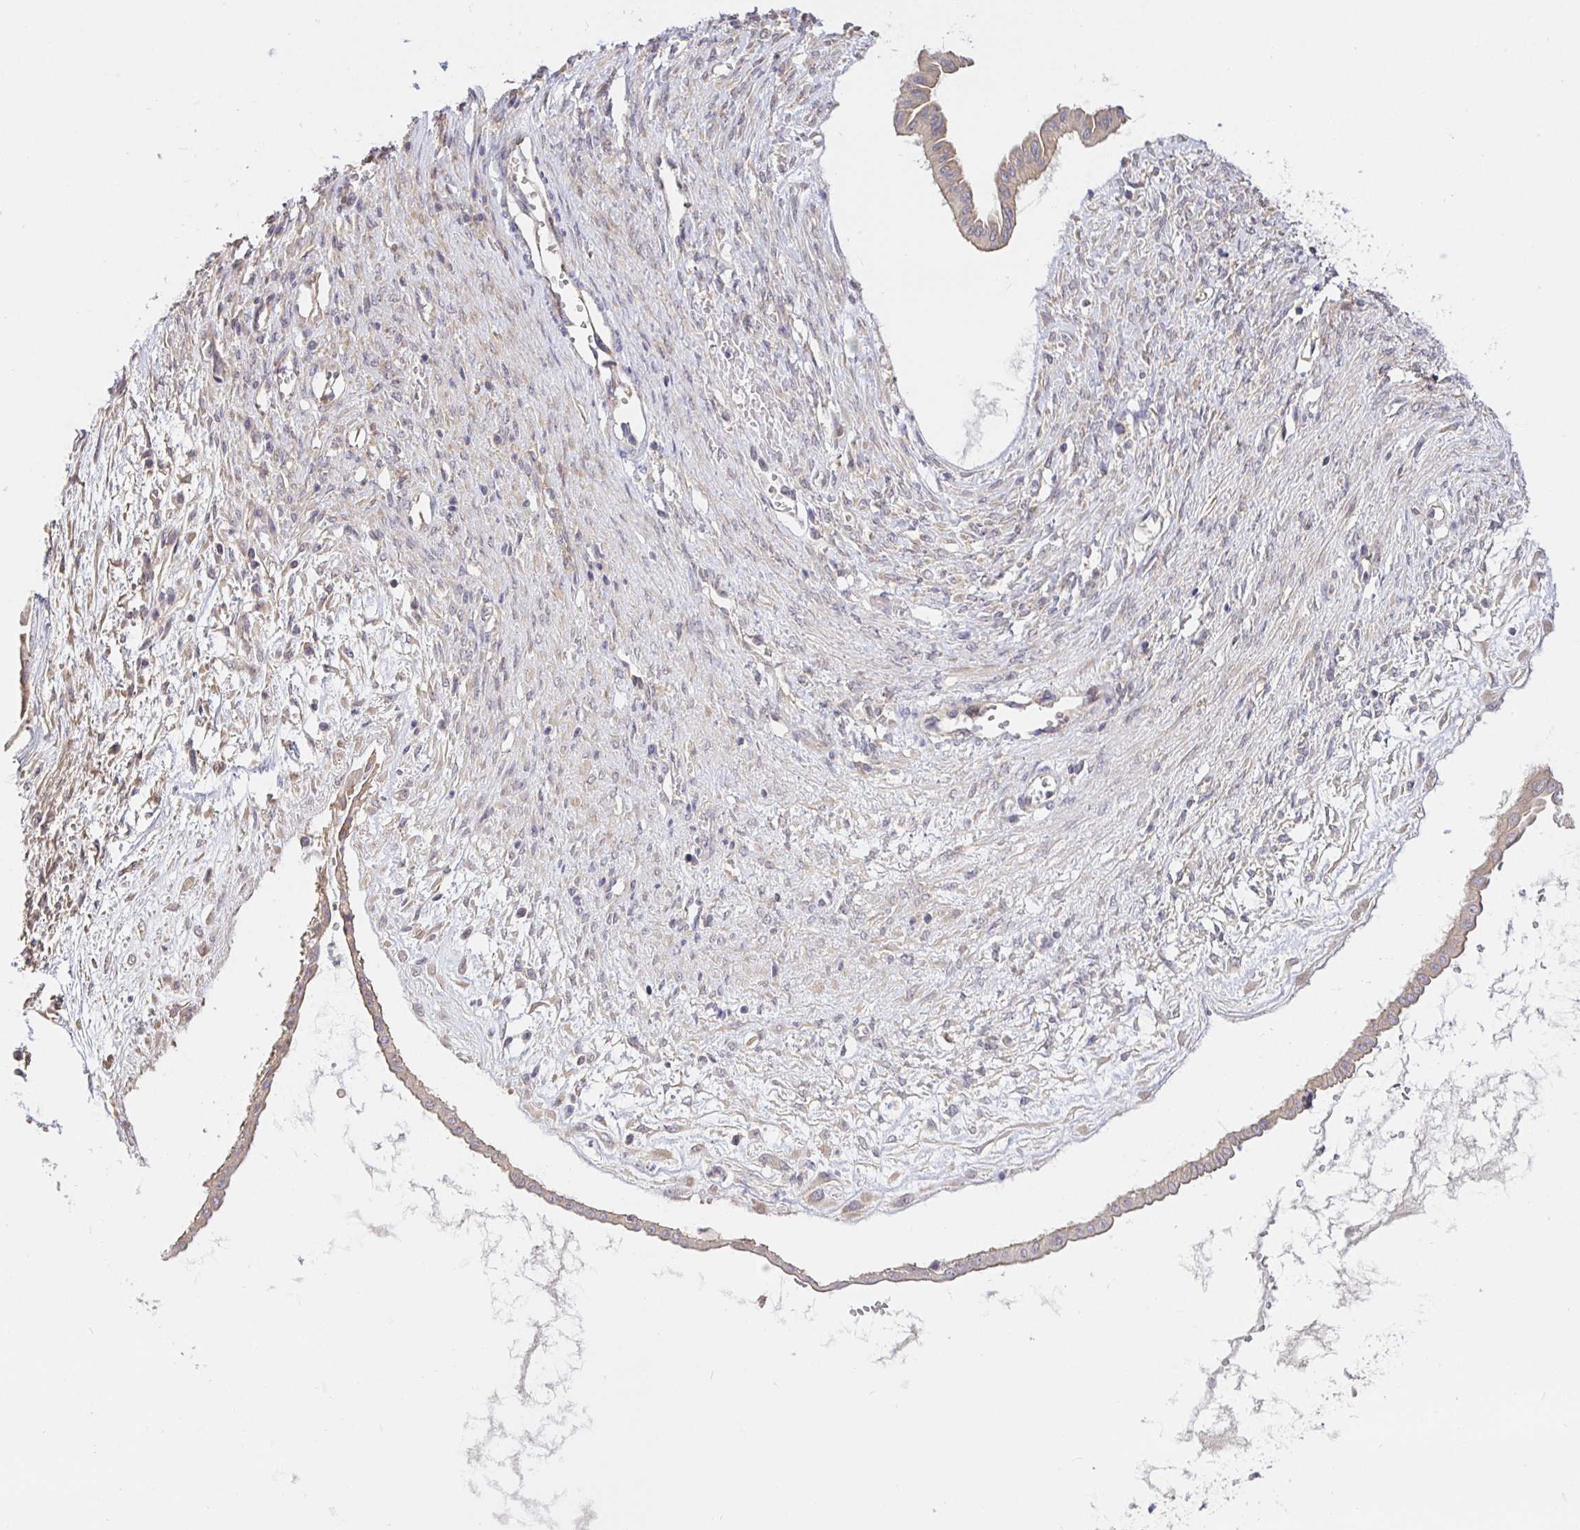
{"staining": {"intensity": "weak", "quantity": "25%-75%", "location": "cytoplasmic/membranous"}, "tissue": "ovarian cancer", "cell_type": "Tumor cells", "image_type": "cancer", "snomed": [{"axis": "morphology", "description": "Cystadenocarcinoma, mucinous, NOS"}, {"axis": "topography", "description": "Ovary"}], "caption": "Weak cytoplasmic/membranous expression for a protein is appreciated in approximately 25%-75% of tumor cells of mucinous cystadenocarcinoma (ovarian) using IHC.", "gene": "ZDHHC11", "patient": {"sex": "female", "age": 73}}